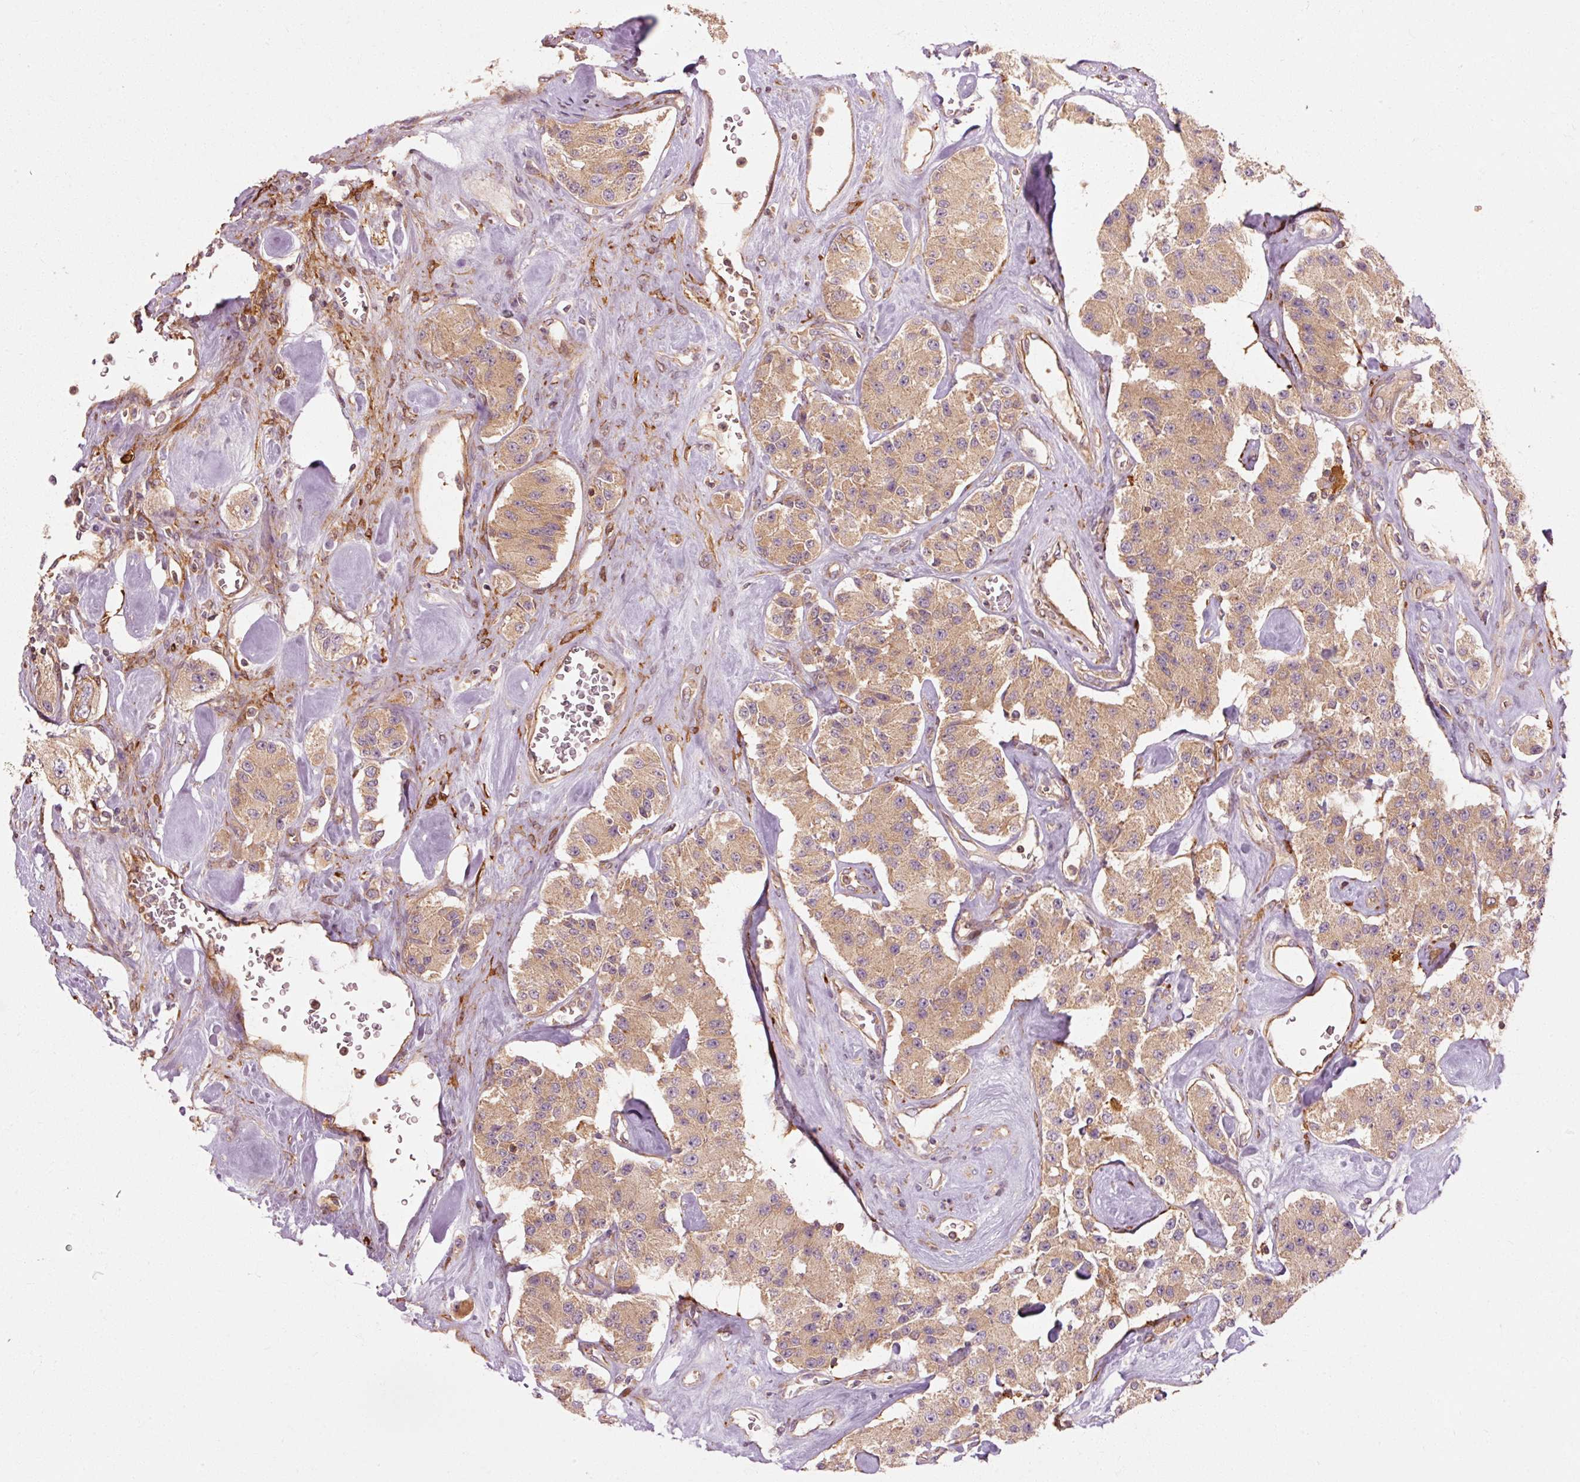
{"staining": {"intensity": "moderate", "quantity": ">75%", "location": "cytoplasmic/membranous"}, "tissue": "carcinoid", "cell_type": "Tumor cells", "image_type": "cancer", "snomed": [{"axis": "morphology", "description": "Carcinoid, malignant, NOS"}, {"axis": "topography", "description": "Pancreas"}], "caption": "High-magnification brightfield microscopy of carcinoid stained with DAB (3,3'-diaminobenzidine) (brown) and counterstained with hematoxylin (blue). tumor cells exhibit moderate cytoplasmic/membranous expression is seen in approximately>75% of cells. (Brightfield microscopy of DAB IHC at high magnification).", "gene": "CTNNA1", "patient": {"sex": "male", "age": 41}}